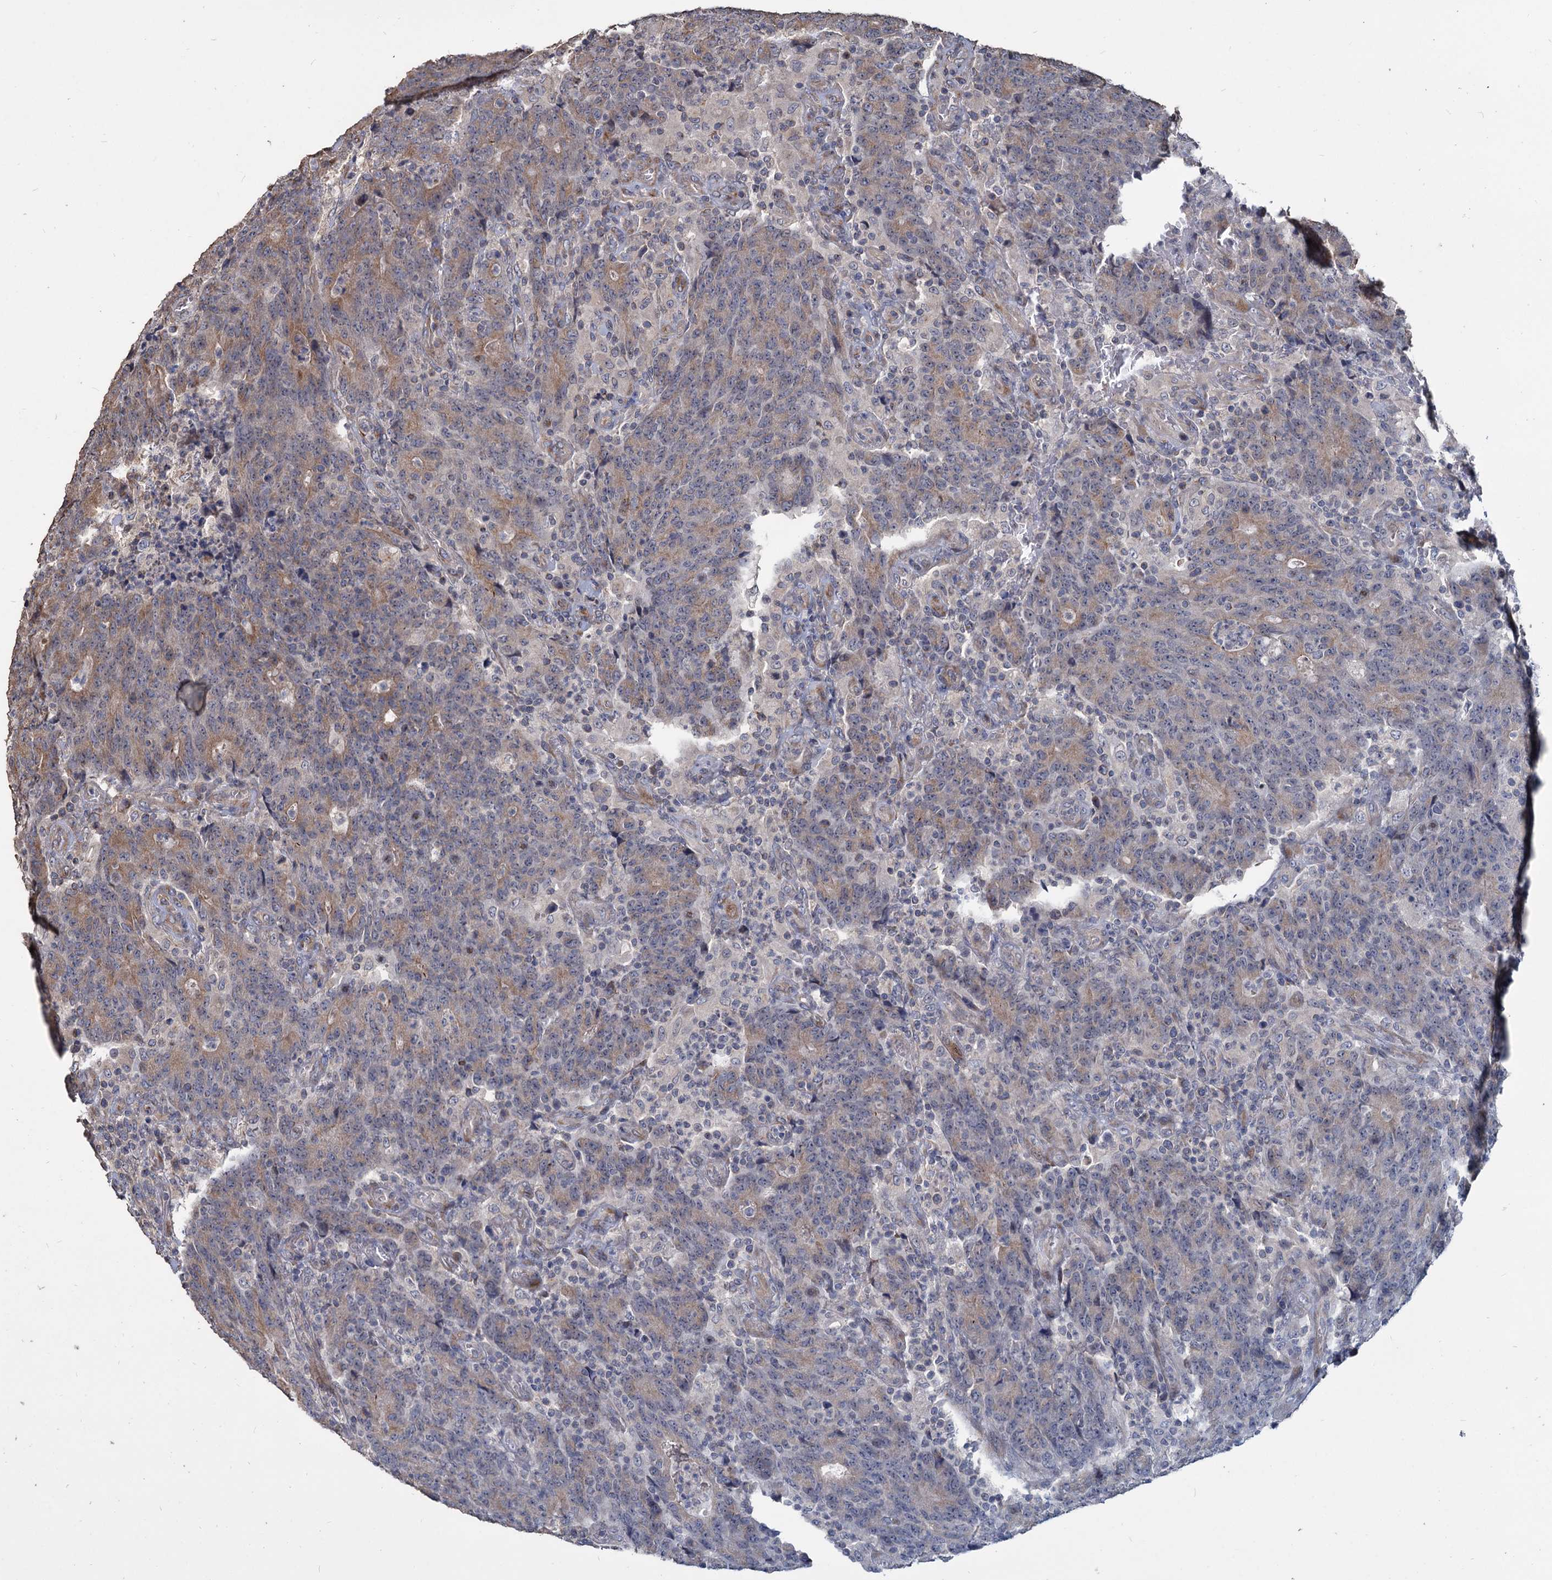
{"staining": {"intensity": "weak", "quantity": "<25%", "location": "cytoplasmic/membranous"}, "tissue": "colorectal cancer", "cell_type": "Tumor cells", "image_type": "cancer", "snomed": [{"axis": "morphology", "description": "Adenocarcinoma, NOS"}, {"axis": "topography", "description": "Colon"}], "caption": "Colorectal adenocarcinoma was stained to show a protein in brown. There is no significant staining in tumor cells. (DAB IHC visualized using brightfield microscopy, high magnification).", "gene": "DEPDC4", "patient": {"sex": "female", "age": 75}}